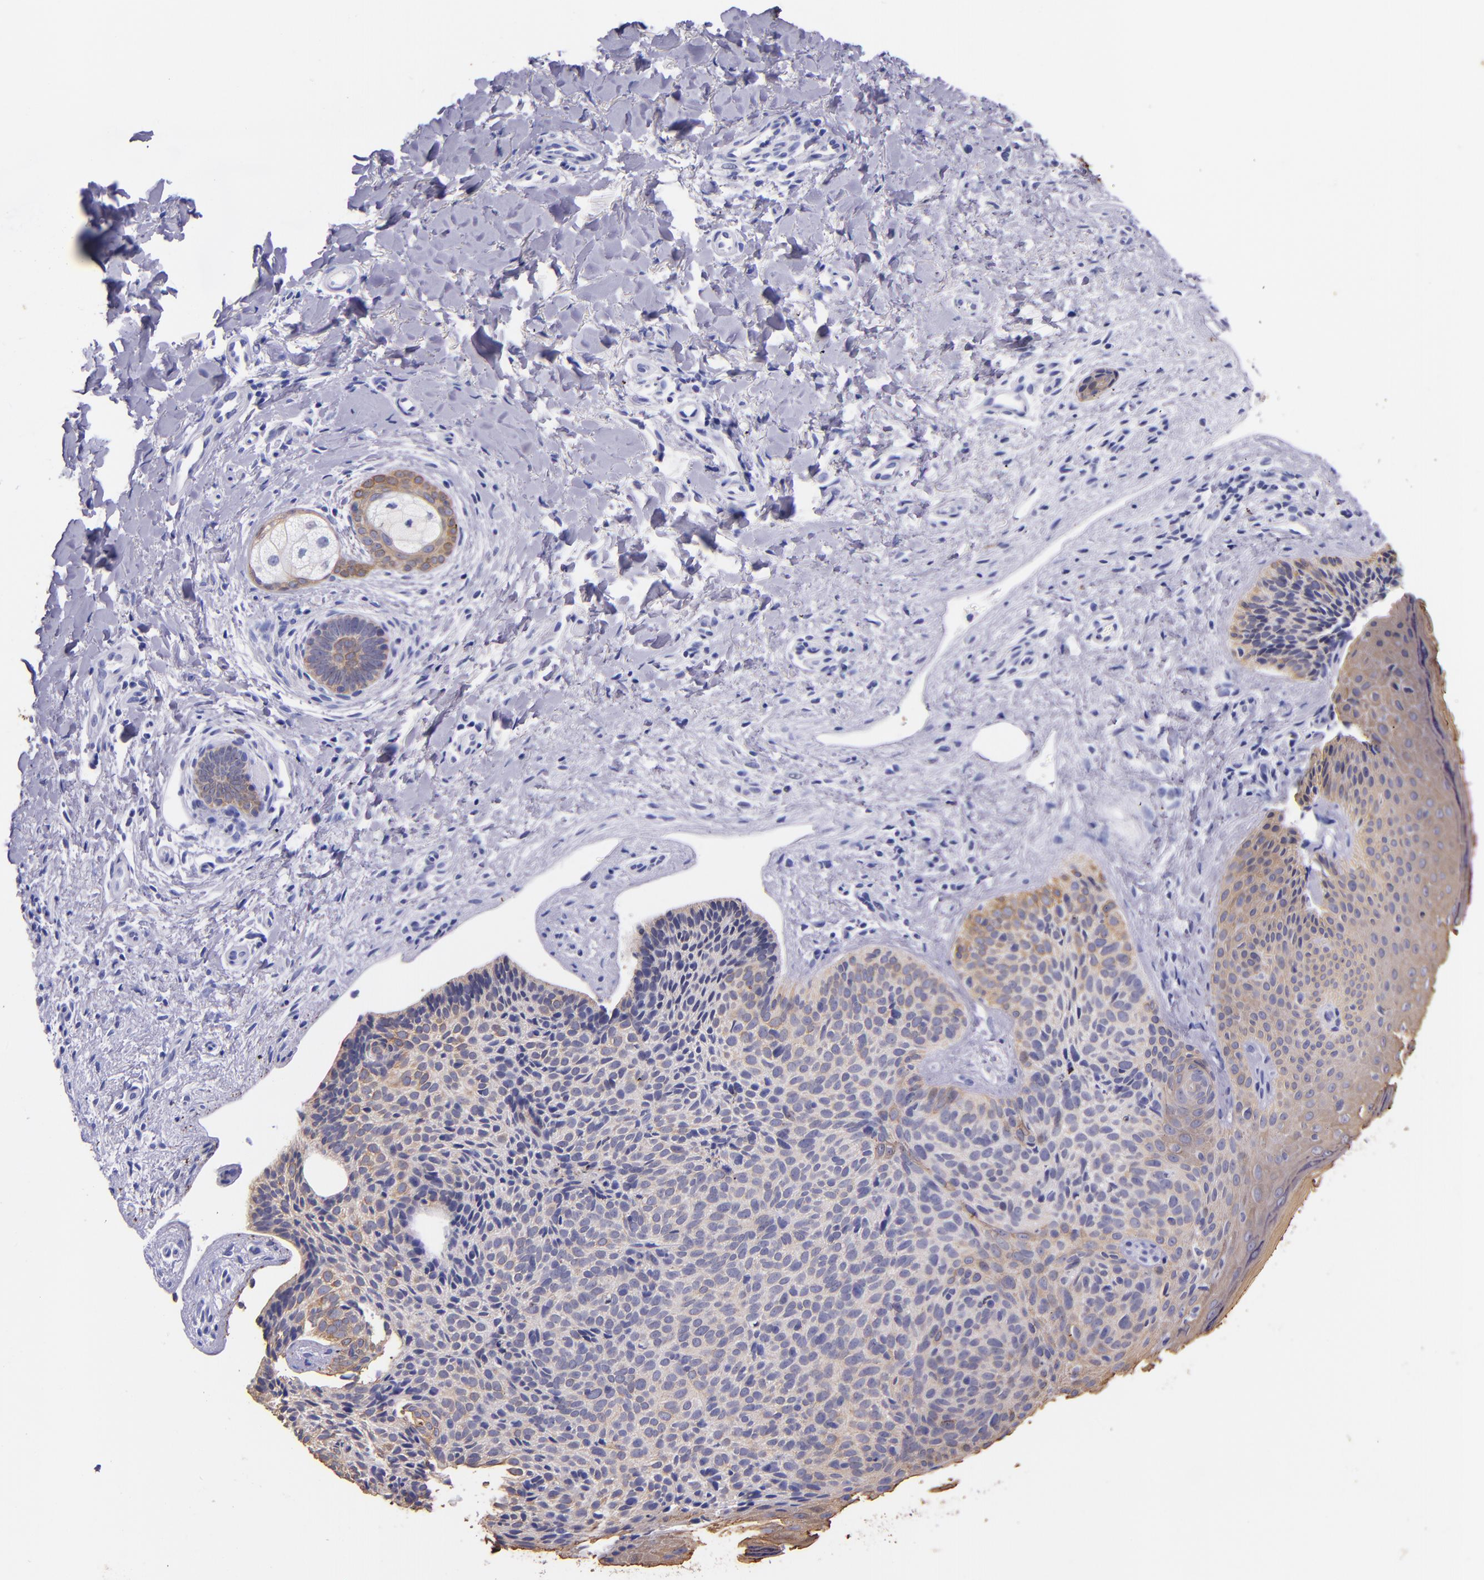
{"staining": {"intensity": "weak", "quantity": ">75%", "location": "cytoplasmic/membranous"}, "tissue": "skin cancer", "cell_type": "Tumor cells", "image_type": "cancer", "snomed": [{"axis": "morphology", "description": "Basal cell carcinoma"}, {"axis": "topography", "description": "Skin"}], "caption": "IHC histopathology image of neoplastic tissue: skin cancer stained using immunohistochemistry shows low levels of weak protein expression localized specifically in the cytoplasmic/membranous of tumor cells, appearing as a cytoplasmic/membranous brown color.", "gene": "KRT4", "patient": {"sex": "female", "age": 78}}